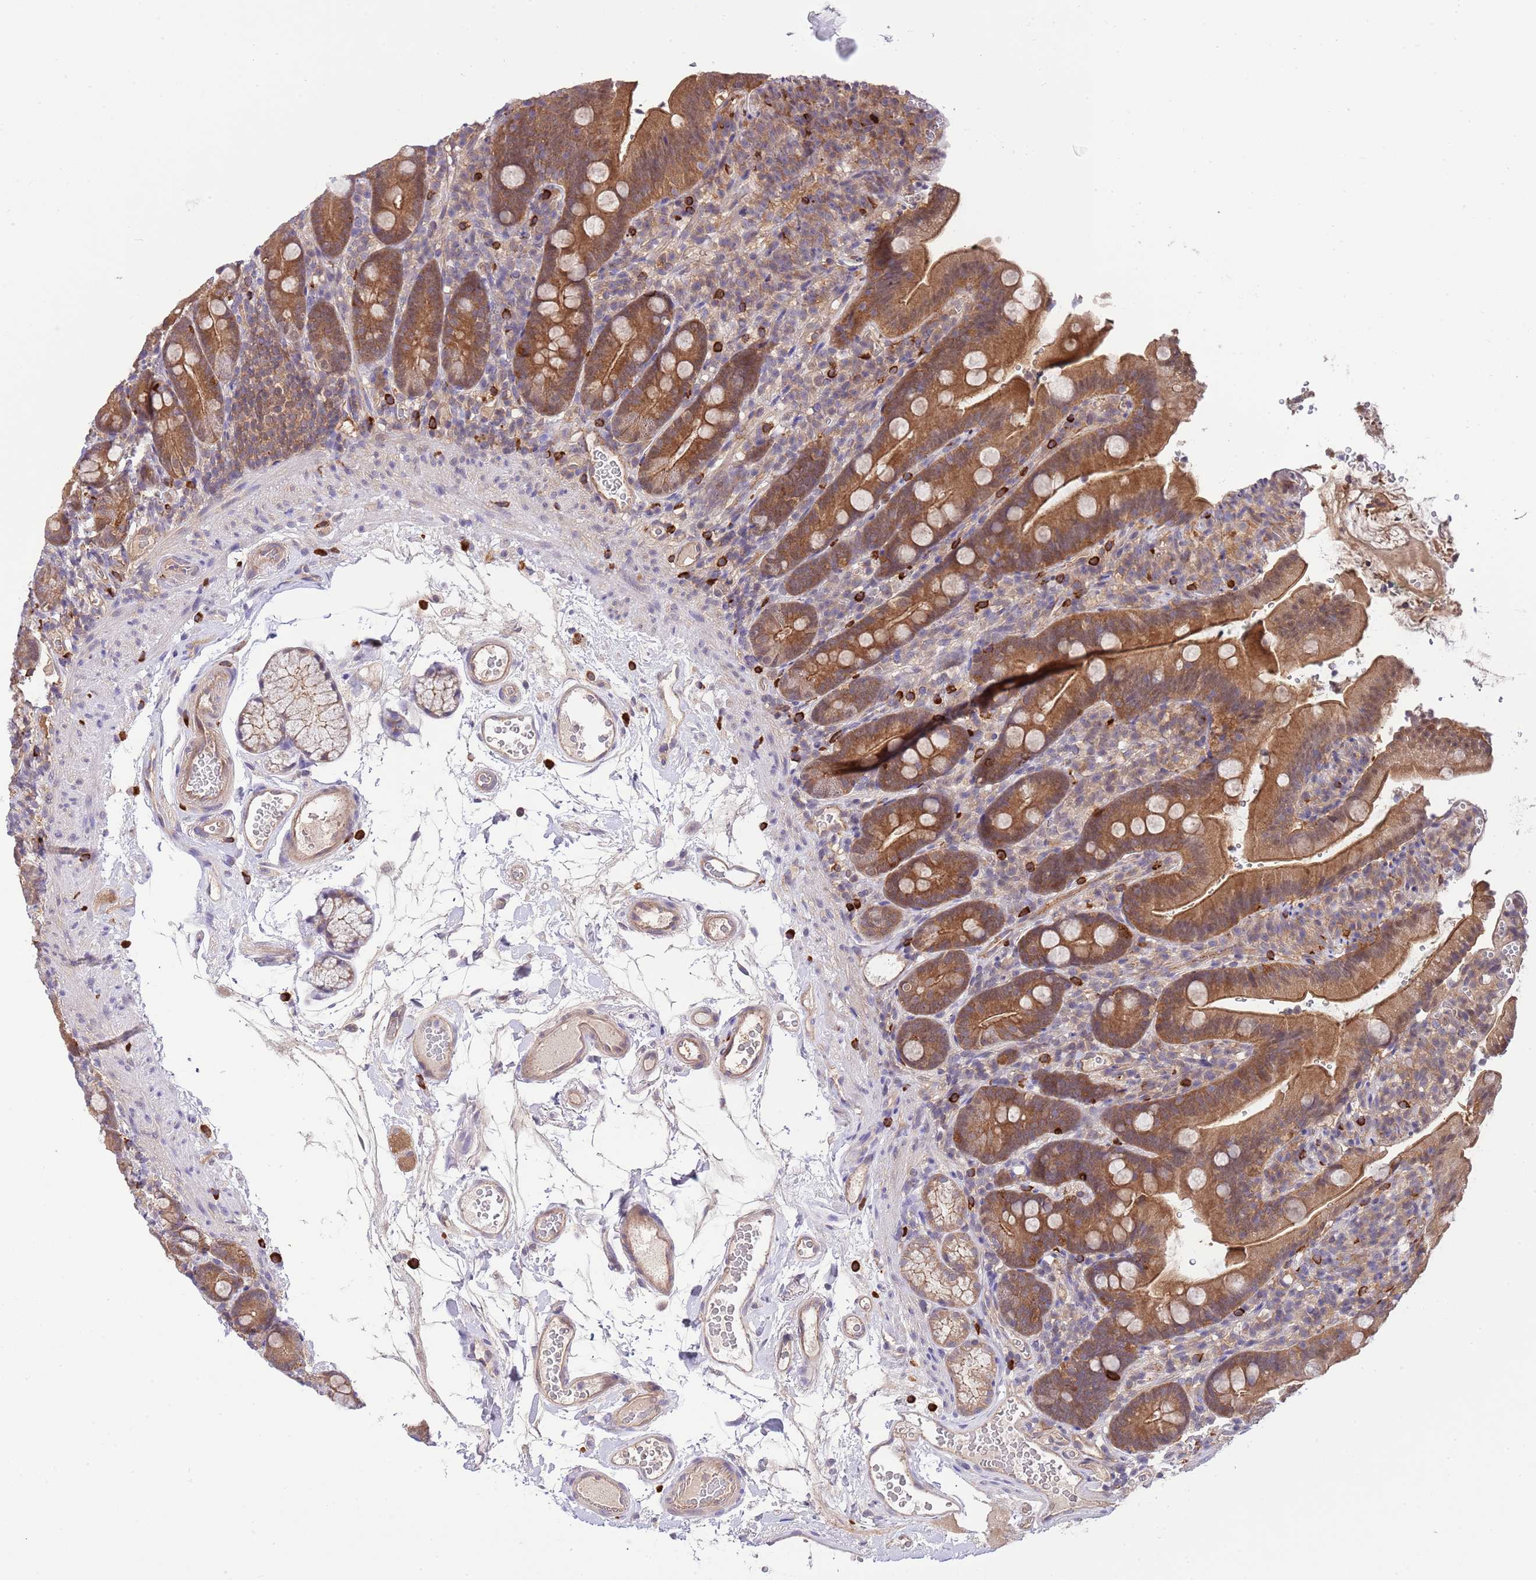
{"staining": {"intensity": "moderate", "quantity": ">75%", "location": "cytoplasmic/membranous"}, "tissue": "duodenum", "cell_type": "Glandular cells", "image_type": "normal", "snomed": [{"axis": "morphology", "description": "Normal tissue, NOS"}, {"axis": "topography", "description": "Duodenum"}], "caption": "Immunohistochemical staining of unremarkable duodenum reveals >75% levels of moderate cytoplasmic/membranous protein positivity in approximately >75% of glandular cells.", "gene": "DONSON", "patient": {"sex": "female", "age": 67}}